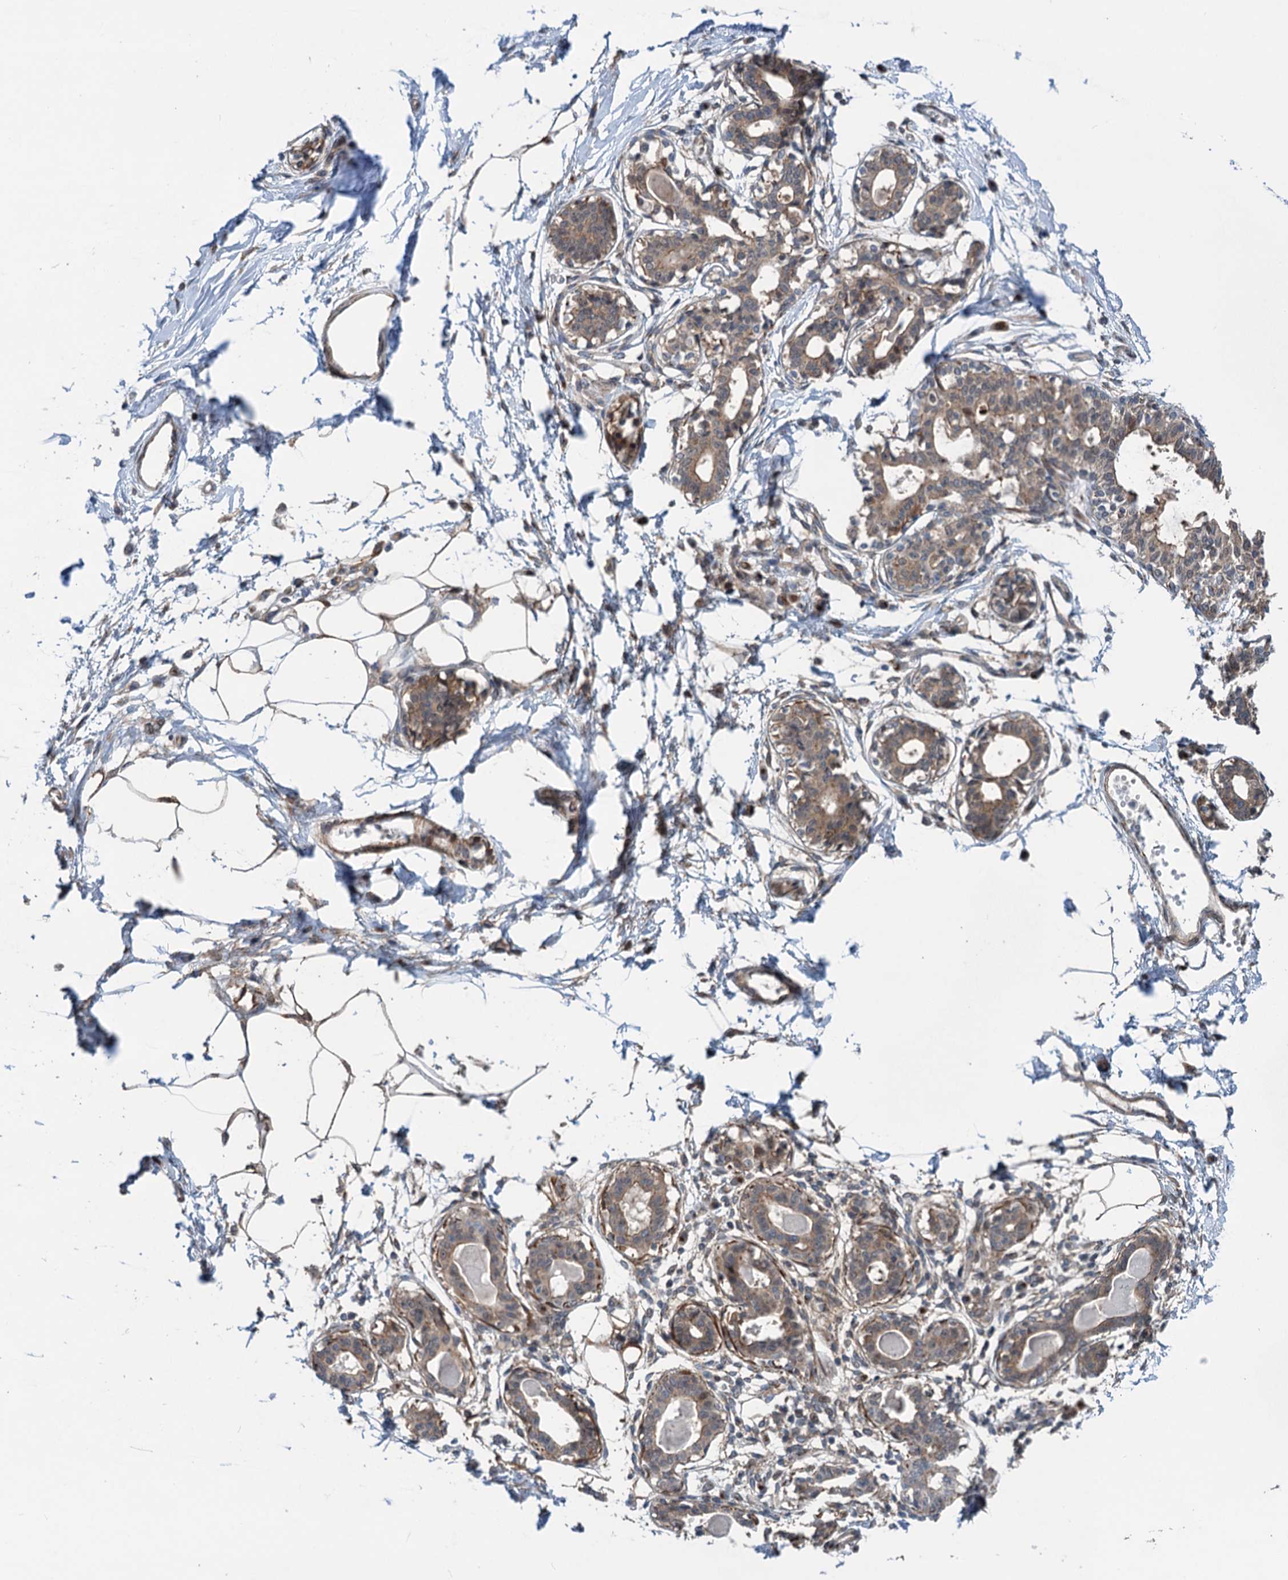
{"staining": {"intensity": "weak", "quantity": ">75%", "location": "cytoplasmic/membranous"}, "tissue": "breast", "cell_type": "Adipocytes", "image_type": "normal", "snomed": [{"axis": "morphology", "description": "Normal tissue, NOS"}, {"axis": "topography", "description": "Breast"}], "caption": "Breast stained with a brown dye displays weak cytoplasmic/membranous positive expression in about >75% of adipocytes.", "gene": "DYNC2I2", "patient": {"sex": "female", "age": 45}}